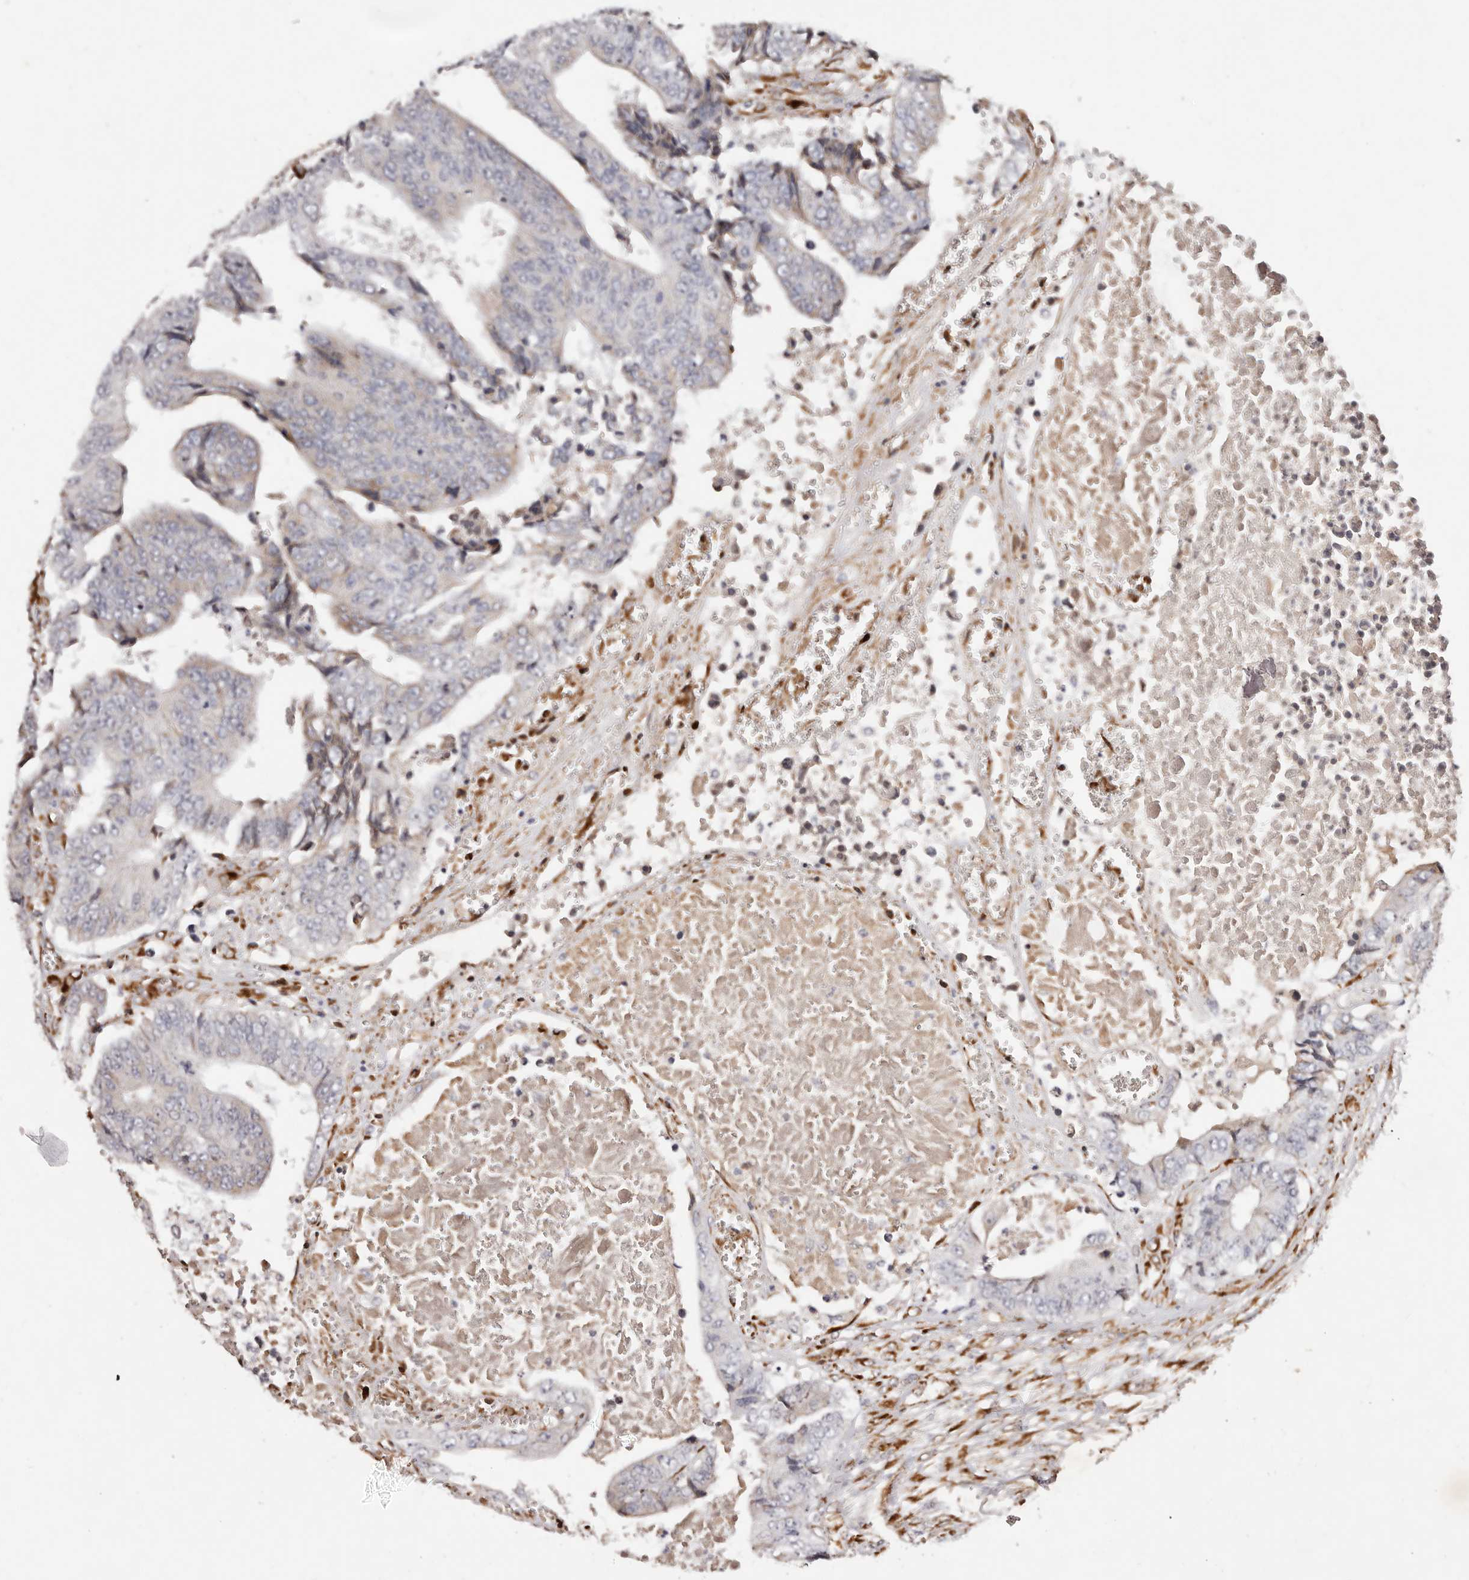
{"staining": {"intensity": "weak", "quantity": "<25%", "location": "cytoplasmic/membranous"}, "tissue": "colorectal cancer", "cell_type": "Tumor cells", "image_type": "cancer", "snomed": [{"axis": "morphology", "description": "Adenocarcinoma, NOS"}, {"axis": "topography", "description": "Rectum"}], "caption": "This is a histopathology image of IHC staining of colorectal cancer (adenocarcinoma), which shows no expression in tumor cells. (DAB IHC, high magnification).", "gene": "SERPINH1", "patient": {"sex": "male", "age": 84}}